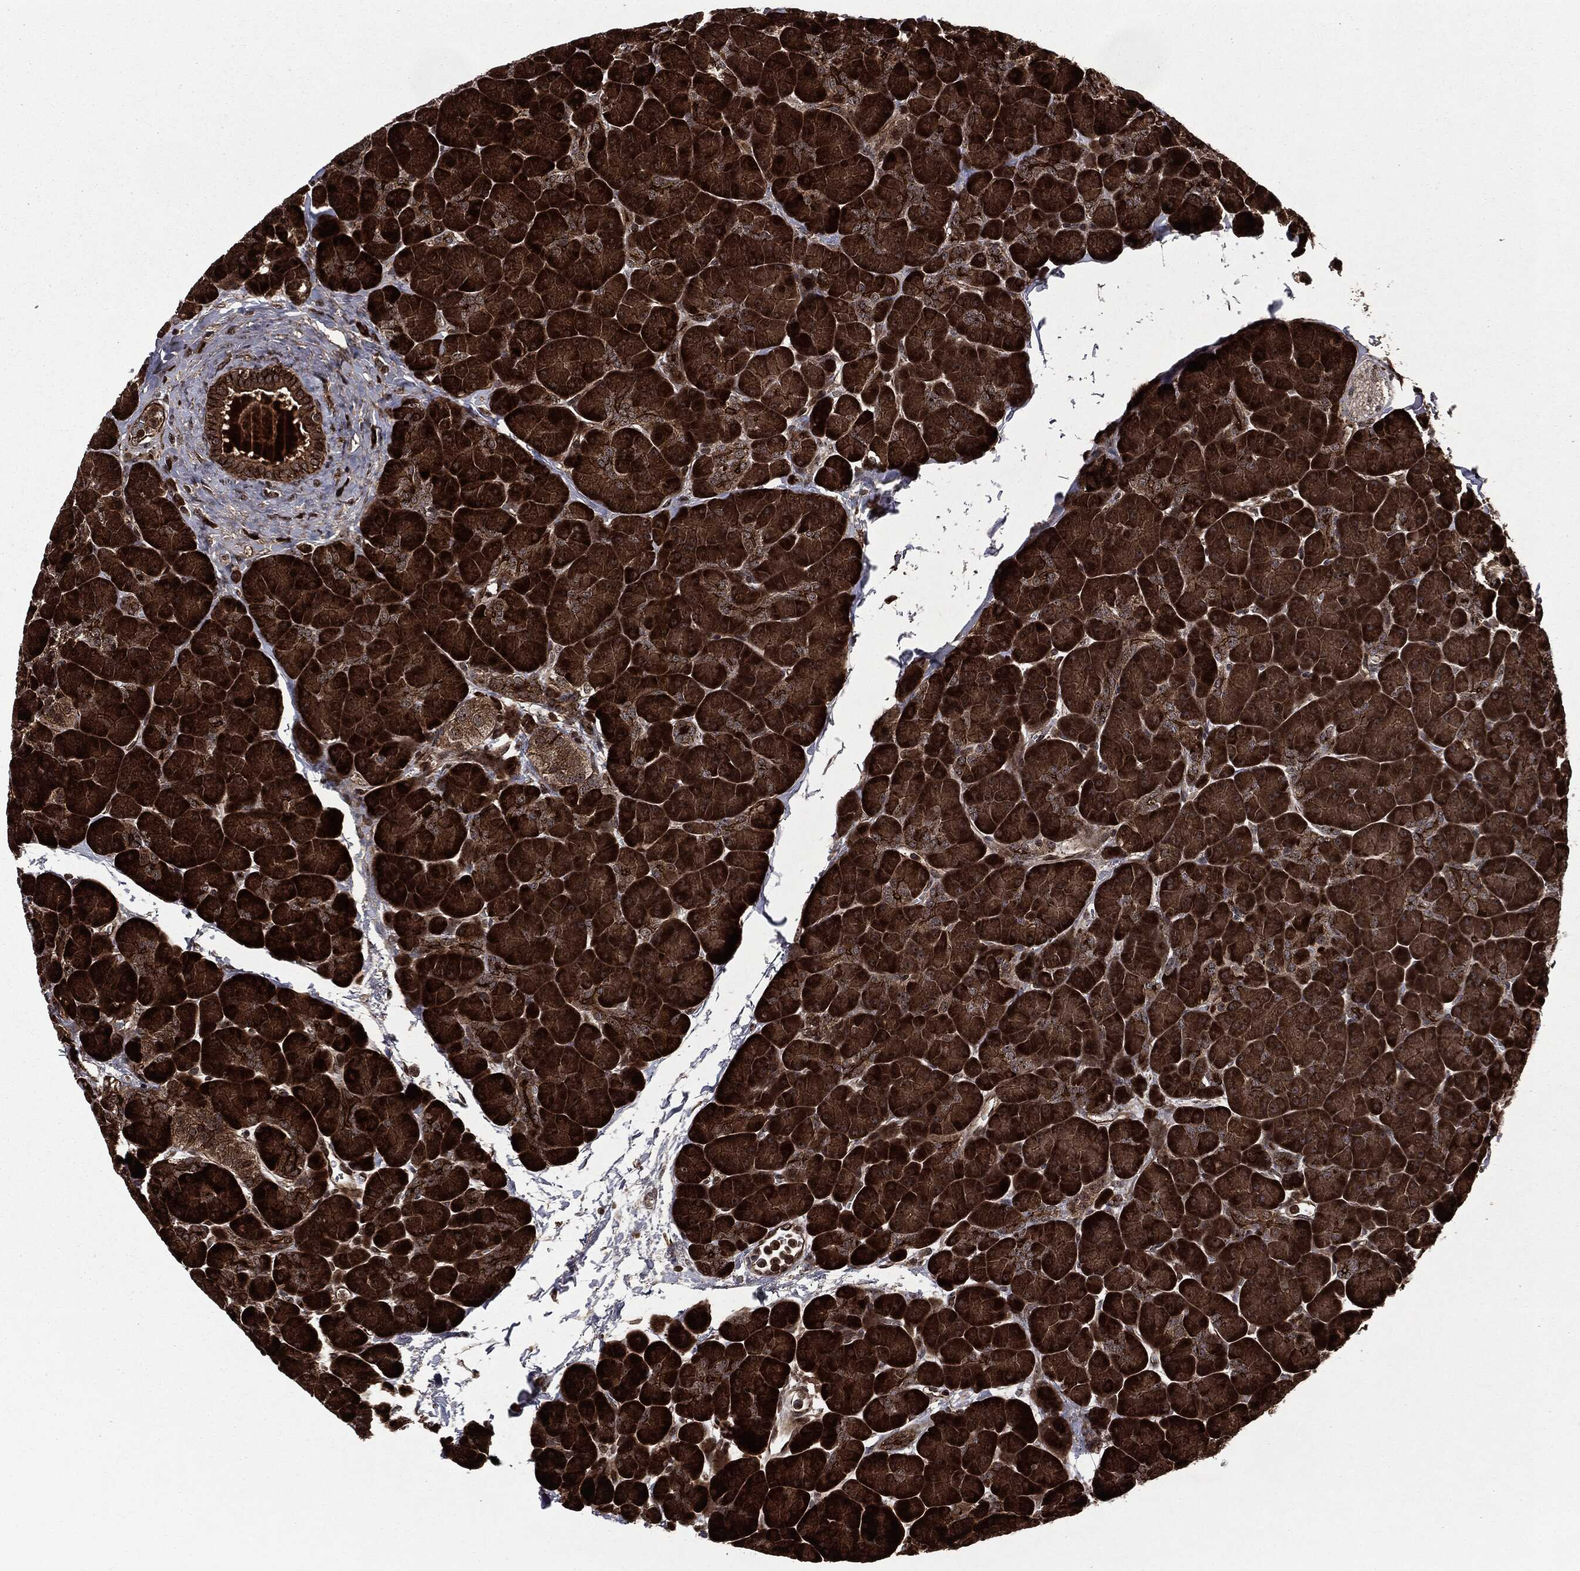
{"staining": {"intensity": "strong", "quantity": ">75%", "location": "cytoplasmic/membranous"}, "tissue": "pancreas", "cell_type": "Exocrine glandular cells", "image_type": "normal", "snomed": [{"axis": "morphology", "description": "Normal tissue, NOS"}, {"axis": "topography", "description": "Pancreas"}], "caption": "Pancreas stained for a protein exhibits strong cytoplasmic/membranous positivity in exocrine glandular cells. (IHC, brightfield microscopy, high magnification).", "gene": "CARD6", "patient": {"sex": "female", "age": 44}}